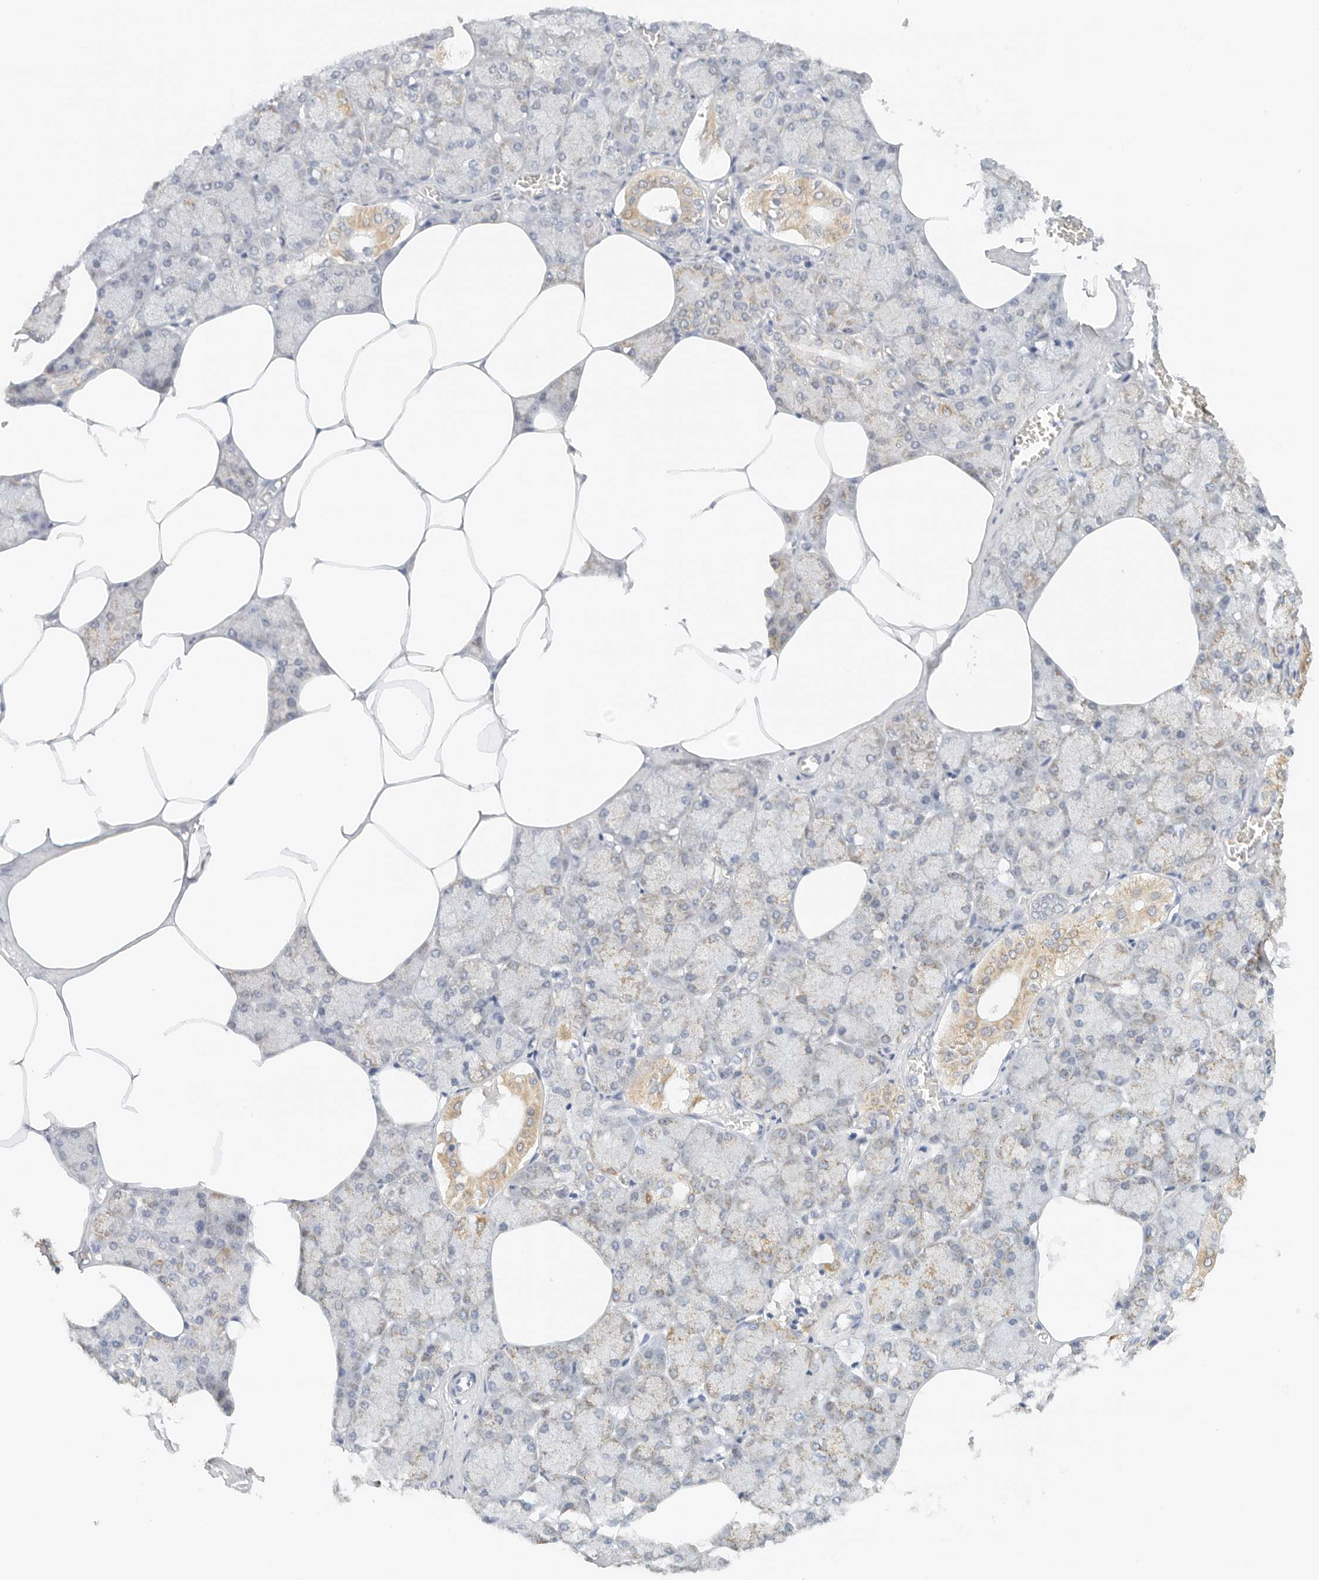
{"staining": {"intensity": "weak", "quantity": "<25%", "location": "cytoplasmic/membranous"}, "tissue": "salivary gland", "cell_type": "Glandular cells", "image_type": "normal", "snomed": [{"axis": "morphology", "description": "Normal tissue, NOS"}, {"axis": "topography", "description": "Salivary gland"}], "caption": "DAB immunohistochemical staining of unremarkable salivary gland demonstrates no significant staining in glandular cells.", "gene": "ATL1", "patient": {"sex": "male", "age": 62}}